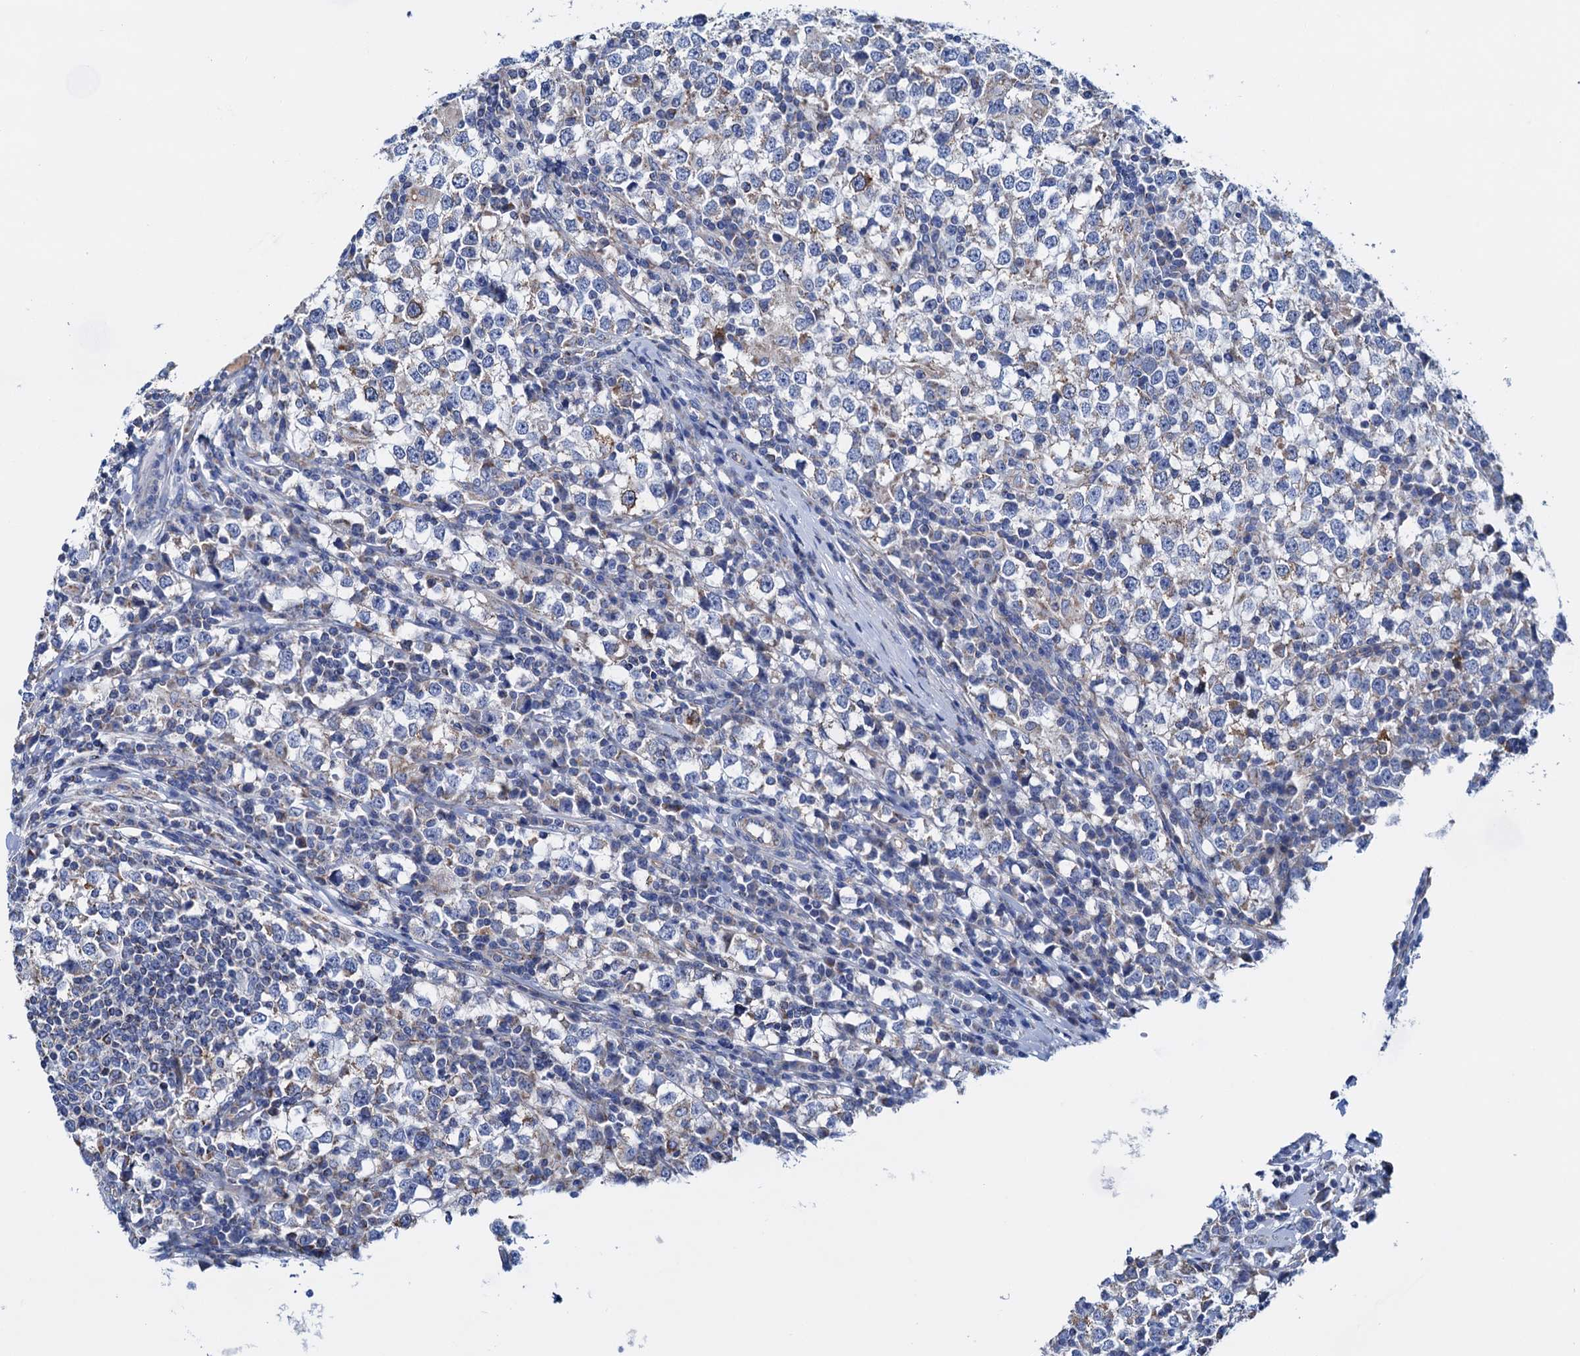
{"staining": {"intensity": "negative", "quantity": "none", "location": "none"}, "tissue": "testis cancer", "cell_type": "Tumor cells", "image_type": "cancer", "snomed": [{"axis": "morphology", "description": "Seminoma, NOS"}, {"axis": "topography", "description": "Testis"}], "caption": "A micrograph of human testis cancer is negative for staining in tumor cells.", "gene": "RASSF9", "patient": {"sex": "male", "age": 65}}